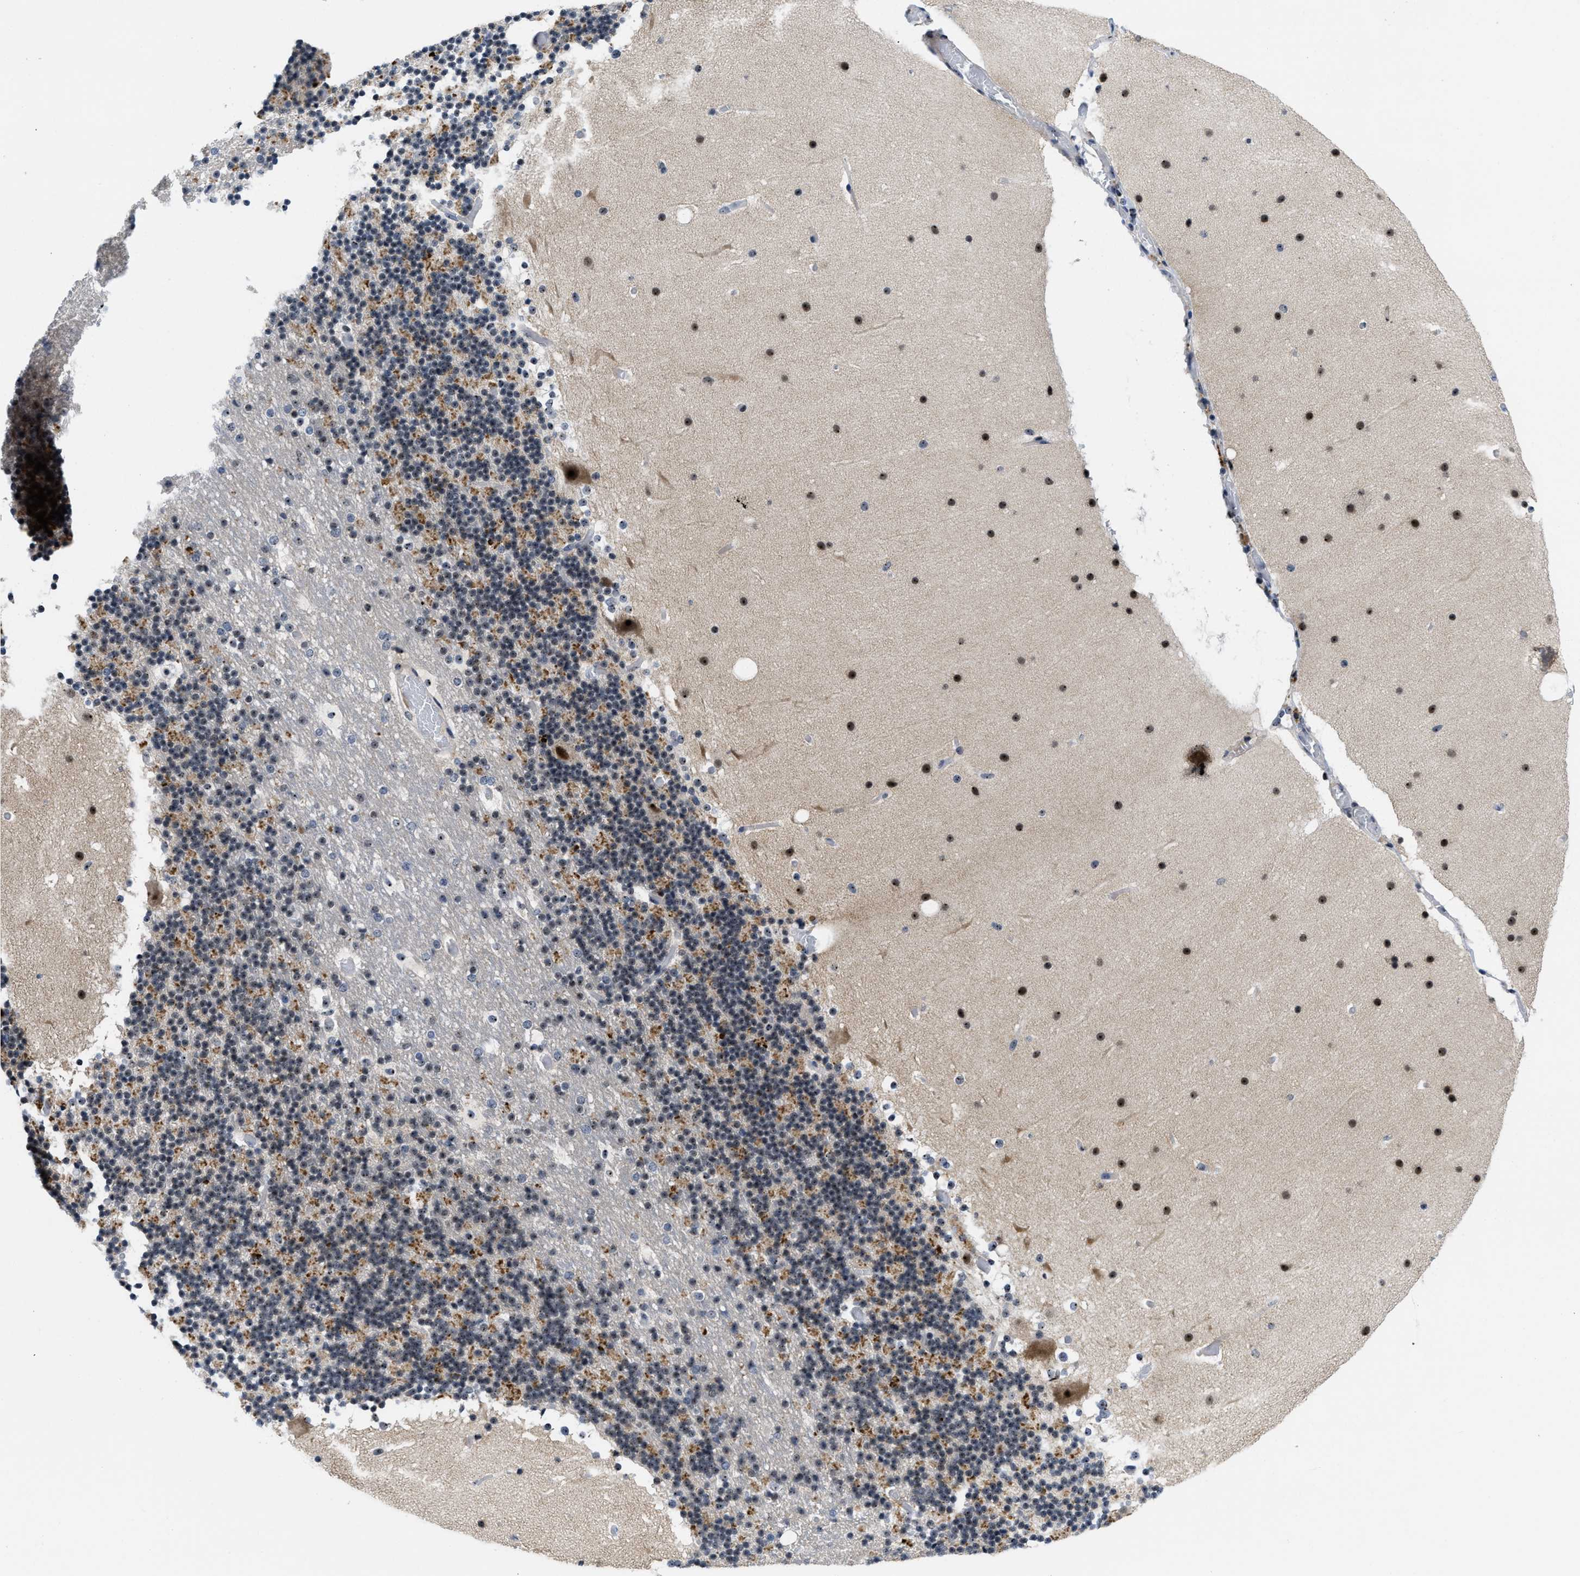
{"staining": {"intensity": "moderate", "quantity": "25%-75%", "location": "cytoplasmic/membranous,nuclear"}, "tissue": "cerebellum", "cell_type": "Cells in granular layer", "image_type": "normal", "snomed": [{"axis": "morphology", "description": "Normal tissue, NOS"}, {"axis": "topography", "description": "Cerebellum"}], "caption": "The photomicrograph reveals immunohistochemical staining of unremarkable cerebellum. There is moderate cytoplasmic/membranous,nuclear staining is present in about 25%-75% of cells in granular layer.", "gene": "NOP58", "patient": {"sex": "male", "age": 57}}